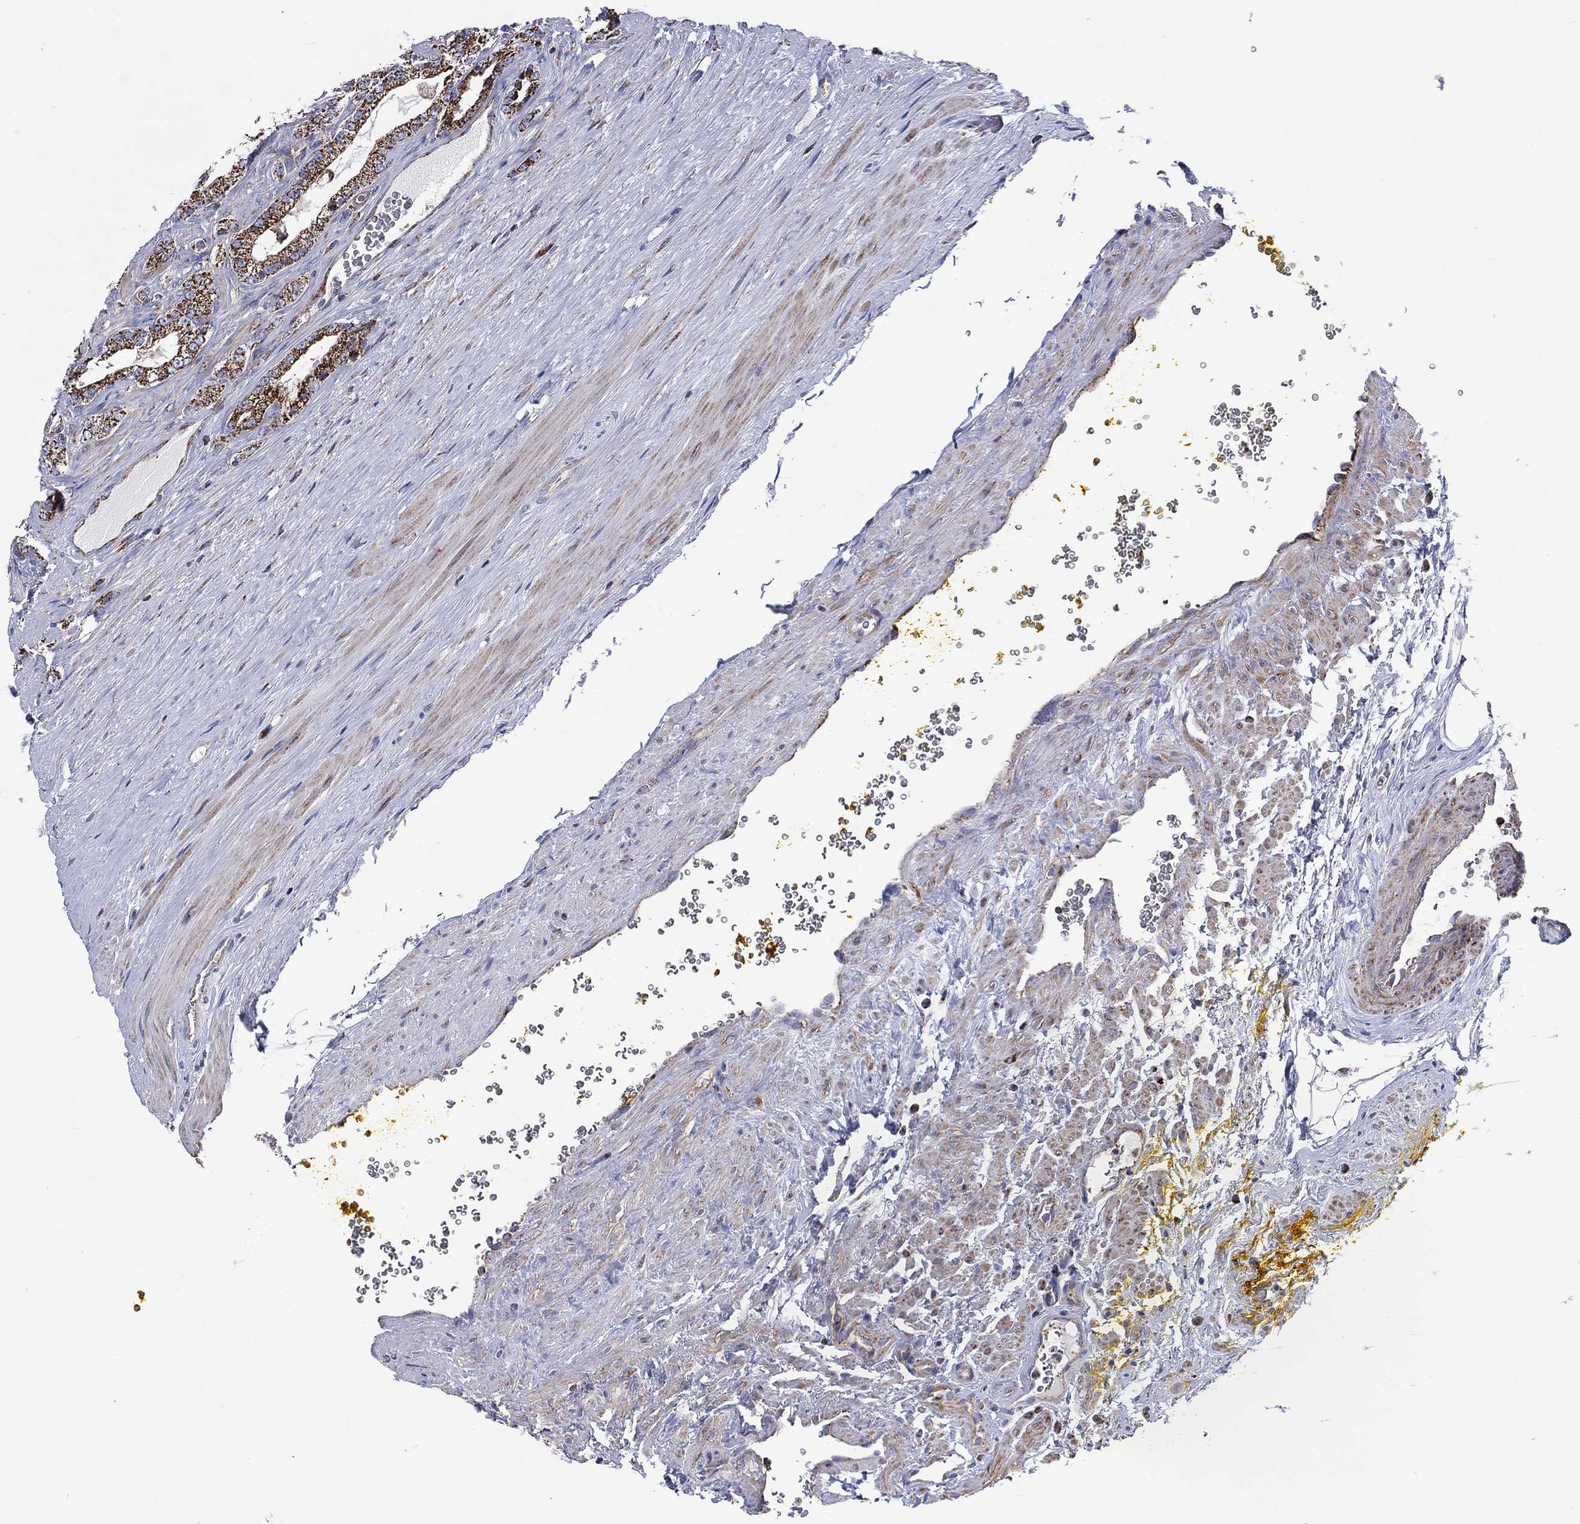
{"staining": {"intensity": "strong", "quantity": ">75%", "location": "cytoplasmic/membranous"}, "tissue": "prostate cancer", "cell_type": "Tumor cells", "image_type": "cancer", "snomed": [{"axis": "morphology", "description": "Adenocarcinoma, NOS"}, {"axis": "topography", "description": "Prostate"}], "caption": "High-power microscopy captured an immunohistochemistry (IHC) micrograph of prostate adenocarcinoma, revealing strong cytoplasmic/membranous staining in about >75% of tumor cells.", "gene": "ANKRD37", "patient": {"sex": "male", "age": 67}}